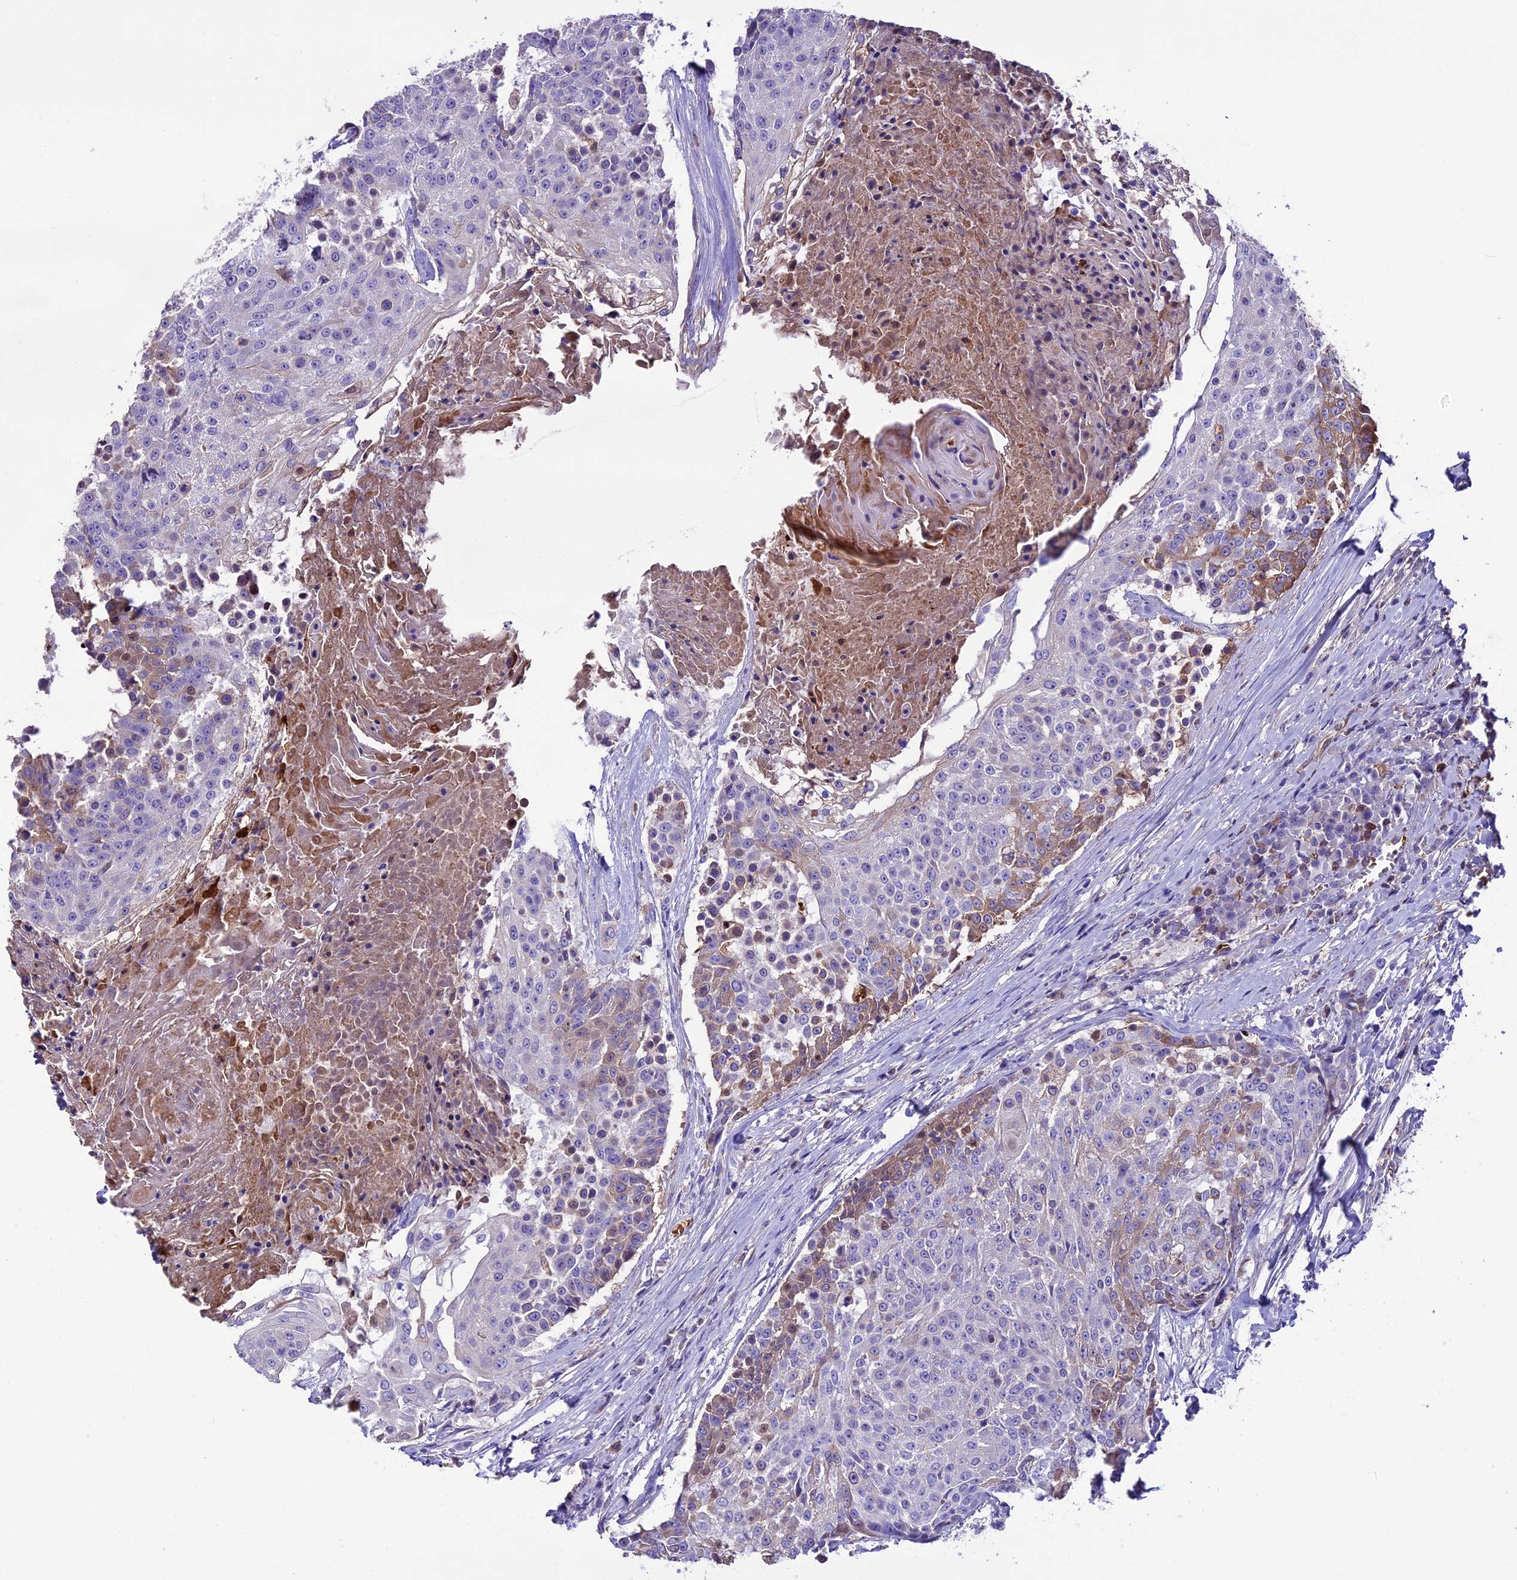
{"staining": {"intensity": "weak", "quantity": "<25%", "location": "cytoplasmic/membranous"}, "tissue": "urothelial cancer", "cell_type": "Tumor cells", "image_type": "cancer", "snomed": [{"axis": "morphology", "description": "Urothelial carcinoma, High grade"}, {"axis": "topography", "description": "Urinary bladder"}], "caption": "IHC histopathology image of neoplastic tissue: human high-grade urothelial carcinoma stained with DAB demonstrates no significant protein expression in tumor cells. (DAB immunohistochemistry with hematoxylin counter stain).", "gene": "TCP11L2", "patient": {"sex": "female", "age": 63}}